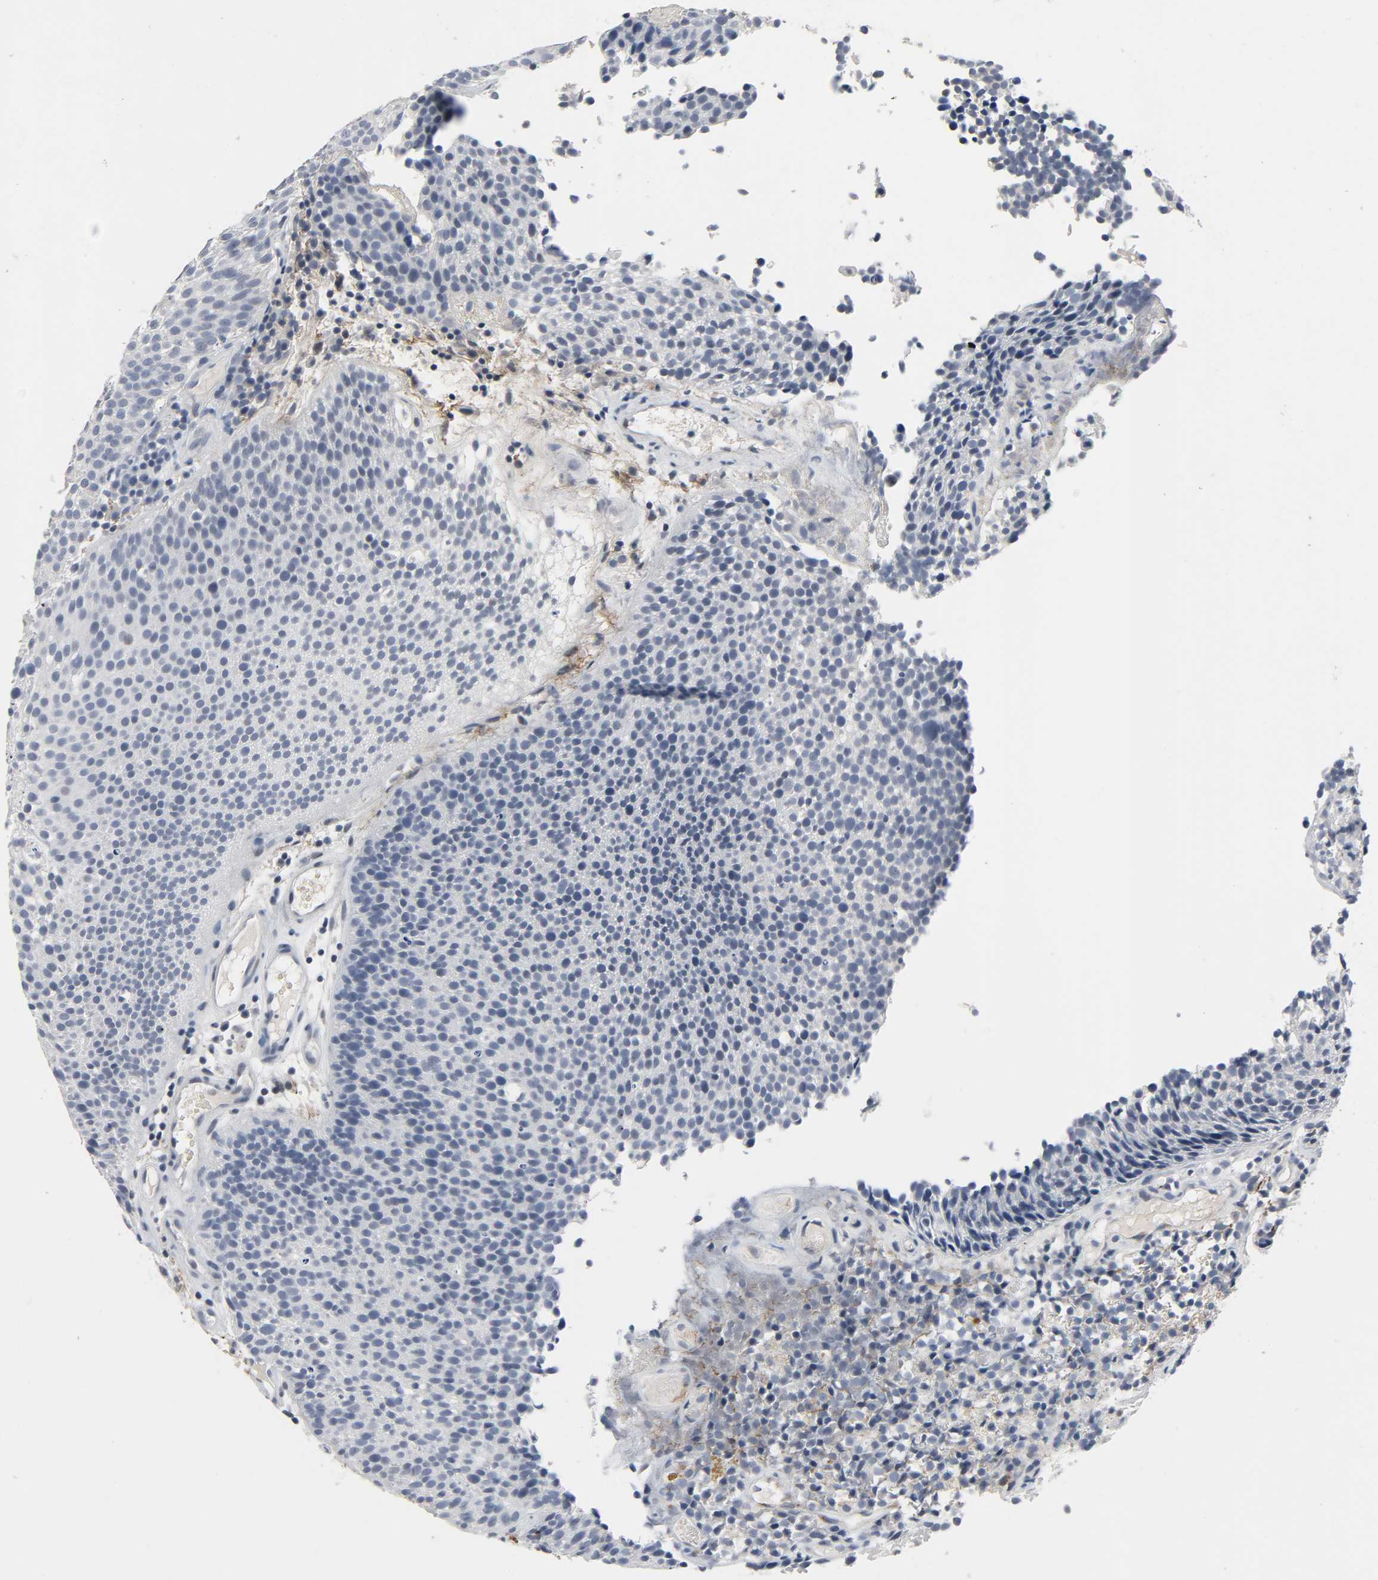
{"staining": {"intensity": "negative", "quantity": "none", "location": "none"}, "tissue": "urothelial cancer", "cell_type": "Tumor cells", "image_type": "cancer", "snomed": [{"axis": "morphology", "description": "Urothelial carcinoma, Low grade"}, {"axis": "topography", "description": "Urinary bladder"}], "caption": "Urothelial cancer stained for a protein using immunohistochemistry (IHC) demonstrates no expression tumor cells.", "gene": "FBLN5", "patient": {"sex": "male", "age": 85}}